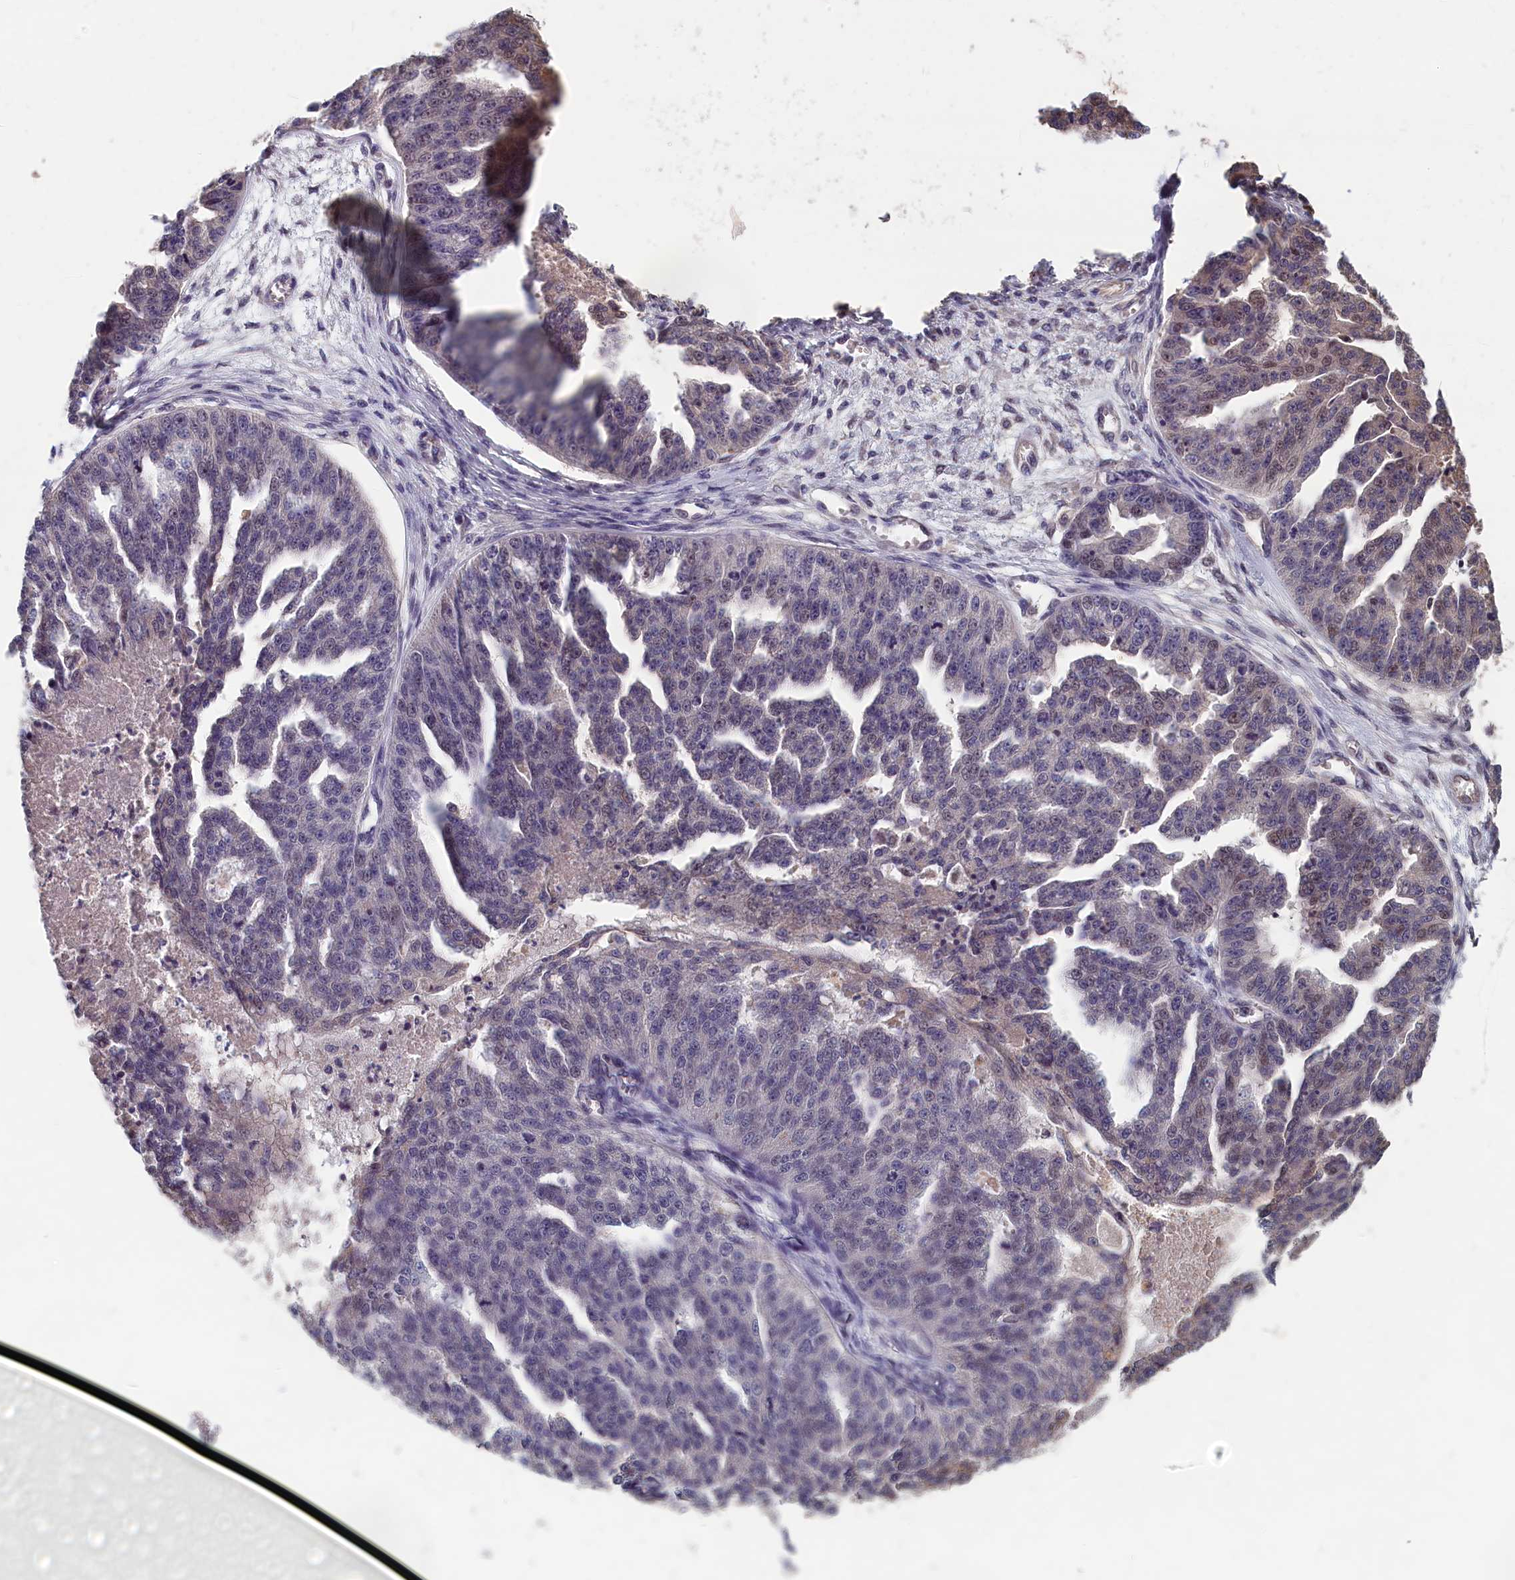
{"staining": {"intensity": "negative", "quantity": "none", "location": "none"}, "tissue": "ovarian cancer", "cell_type": "Tumor cells", "image_type": "cancer", "snomed": [{"axis": "morphology", "description": "Cystadenocarcinoma, serous, NOS"}, {"axis": "topography", "description": "Ovary"}], "caption": "Ovarian cancer was stained to show a protein in brown. There is no significant positivity in tumor cells.", "gene": "TMEM116", "patient": {"sex": "female", "age": 58}}